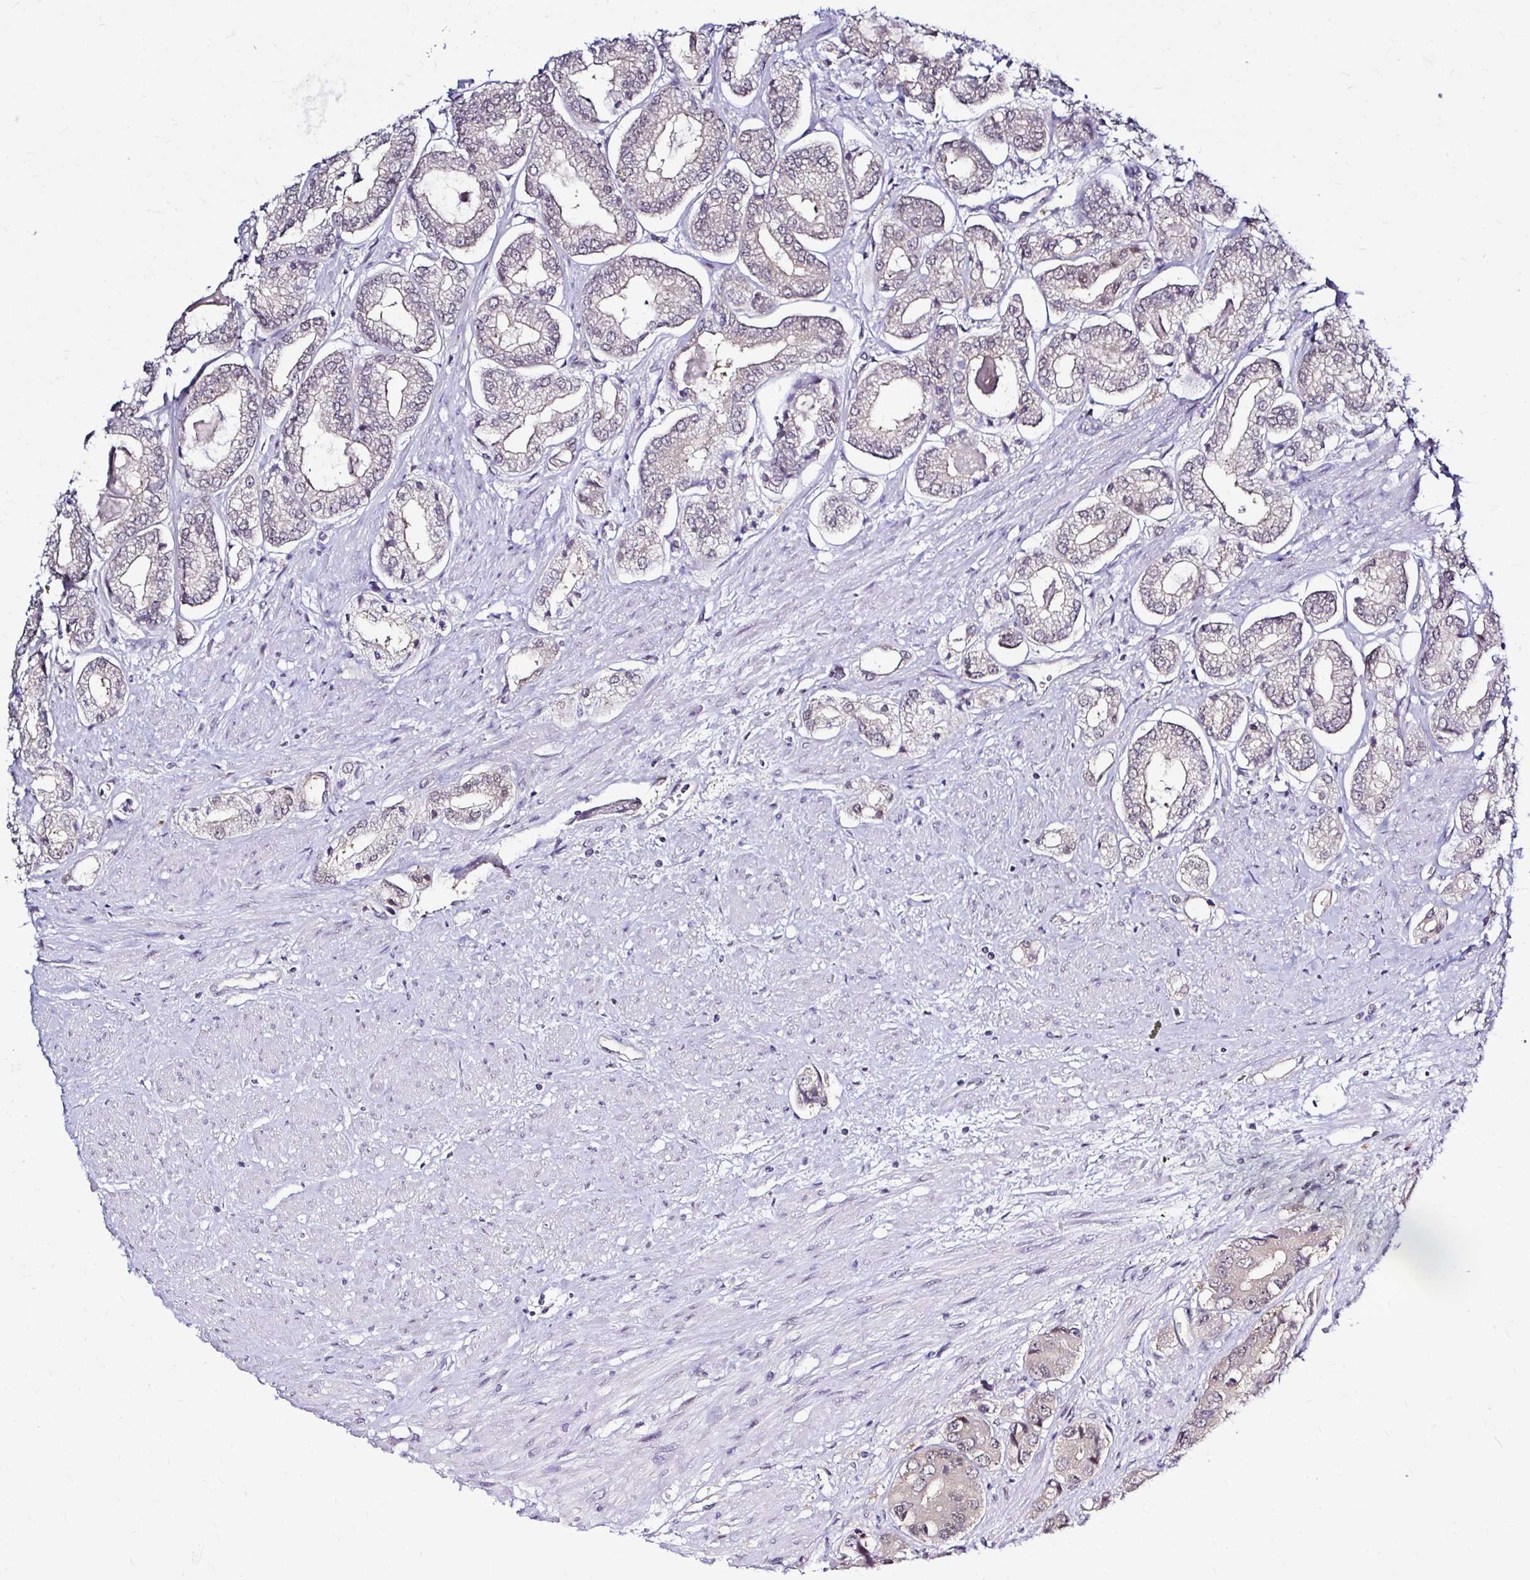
{"staining": {"intensity": "weak", "quantity": "<25%", "location": "nuclear"}, "tissue": "prostate cancer", "cell_type": "Tumor cells", "image_type": "cancer", "snomed": [{"axis": "morphology", "description": "Adenocarcinoma, Low grade"}, {"axis": "topography", "description": "Prostate"}], "caption": "The IHC micrograph has no significant staining in tumor cells of prostate adenocarcinoma (low-grade) tissue.", "gene": "PSMD3", "patient": {"sex": "male", "age": 69}}